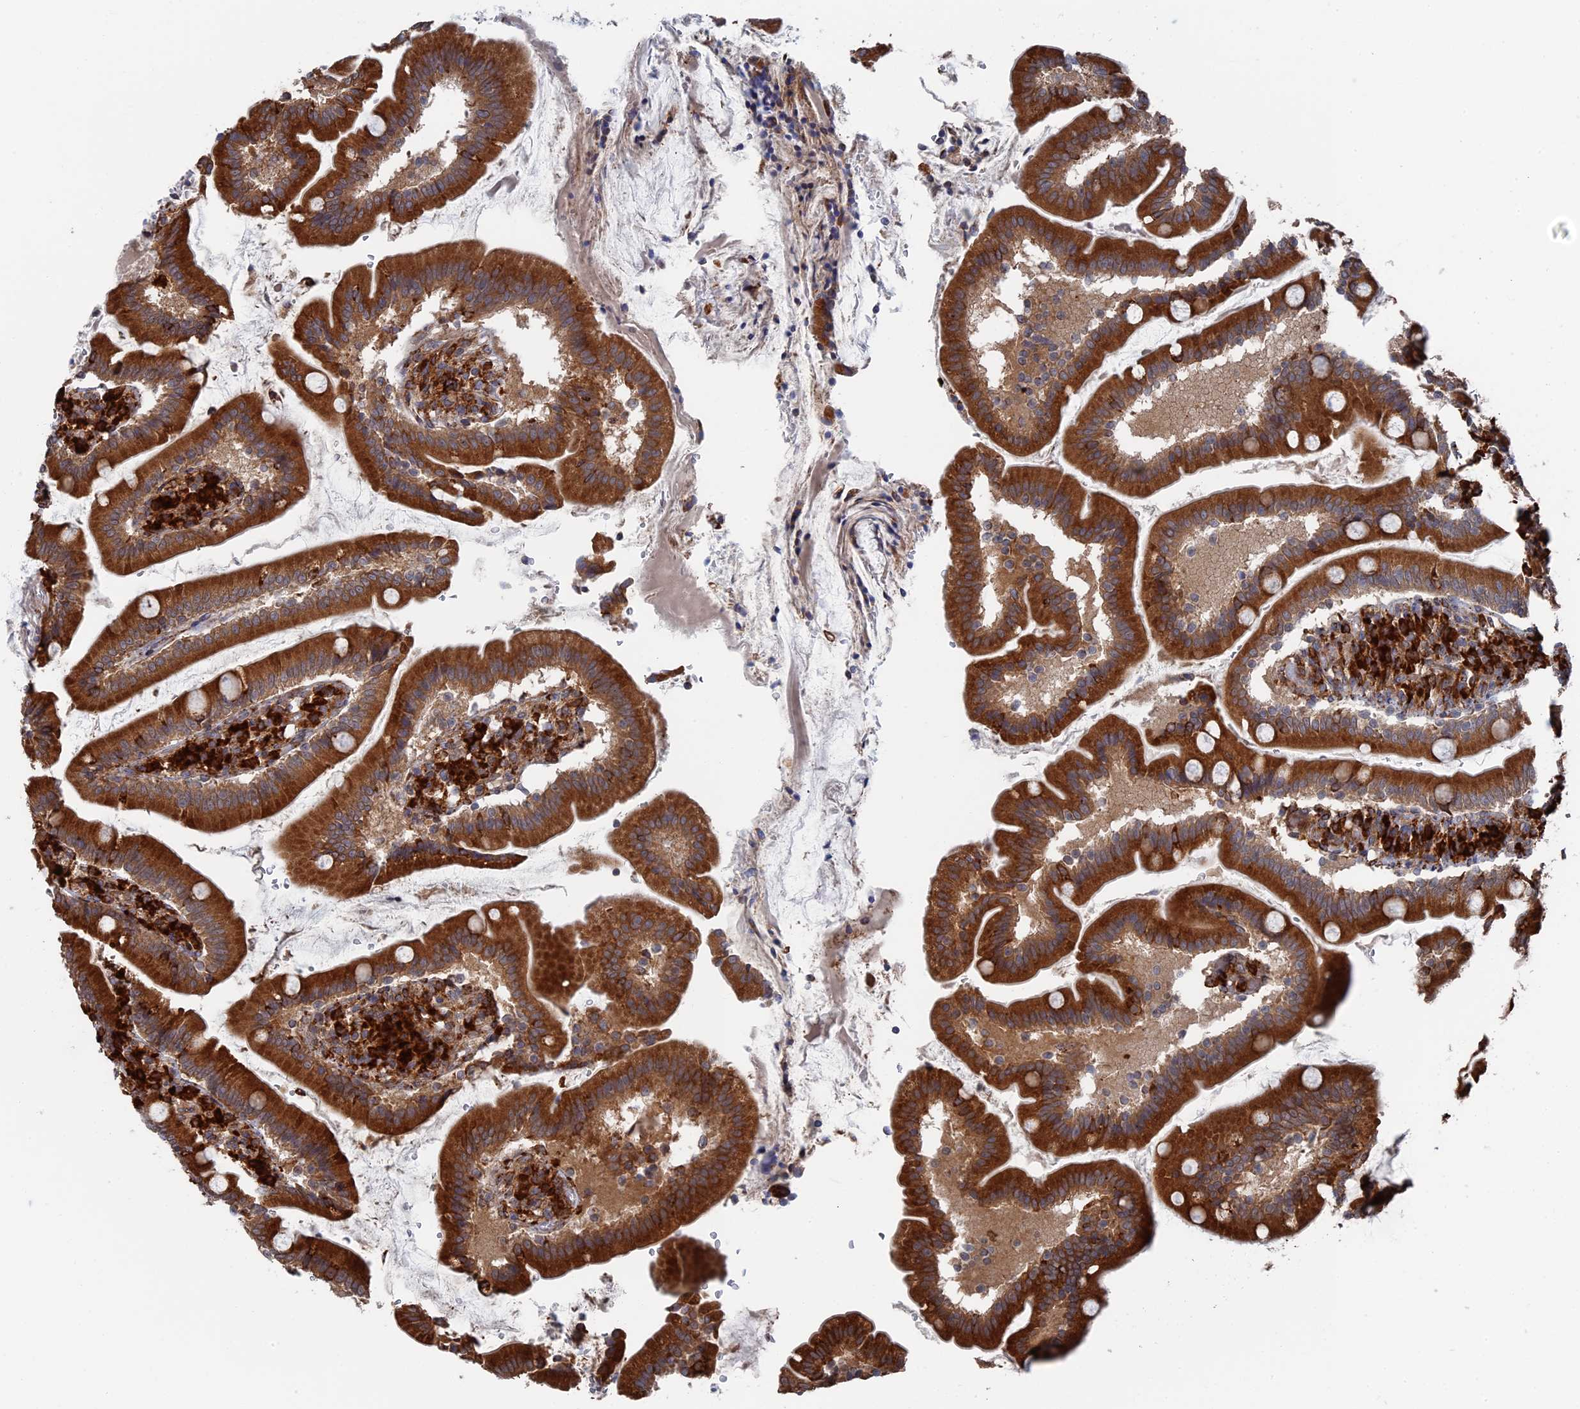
{"staining": {"intensity": "strong", "quantity": ">75%", "location": "cytoplasmic/membranous"}, "tissue": "duodenum", "cell_type": "Glandular cells", "image_type": "normal", "snomed": [{"axis": "morphology", "description": "Normal tissue, NOS"}, {"axis": "topography", "description": "Duodenum"}], "caption": "Strong cytoplasmic/membranous staining for a protein is identified in about >75% of glandular cells of unremarkable duodenum using immunohistochemistry.", "gene": "BPIFB6", "patient": {"sex": "female", "age": 67}}